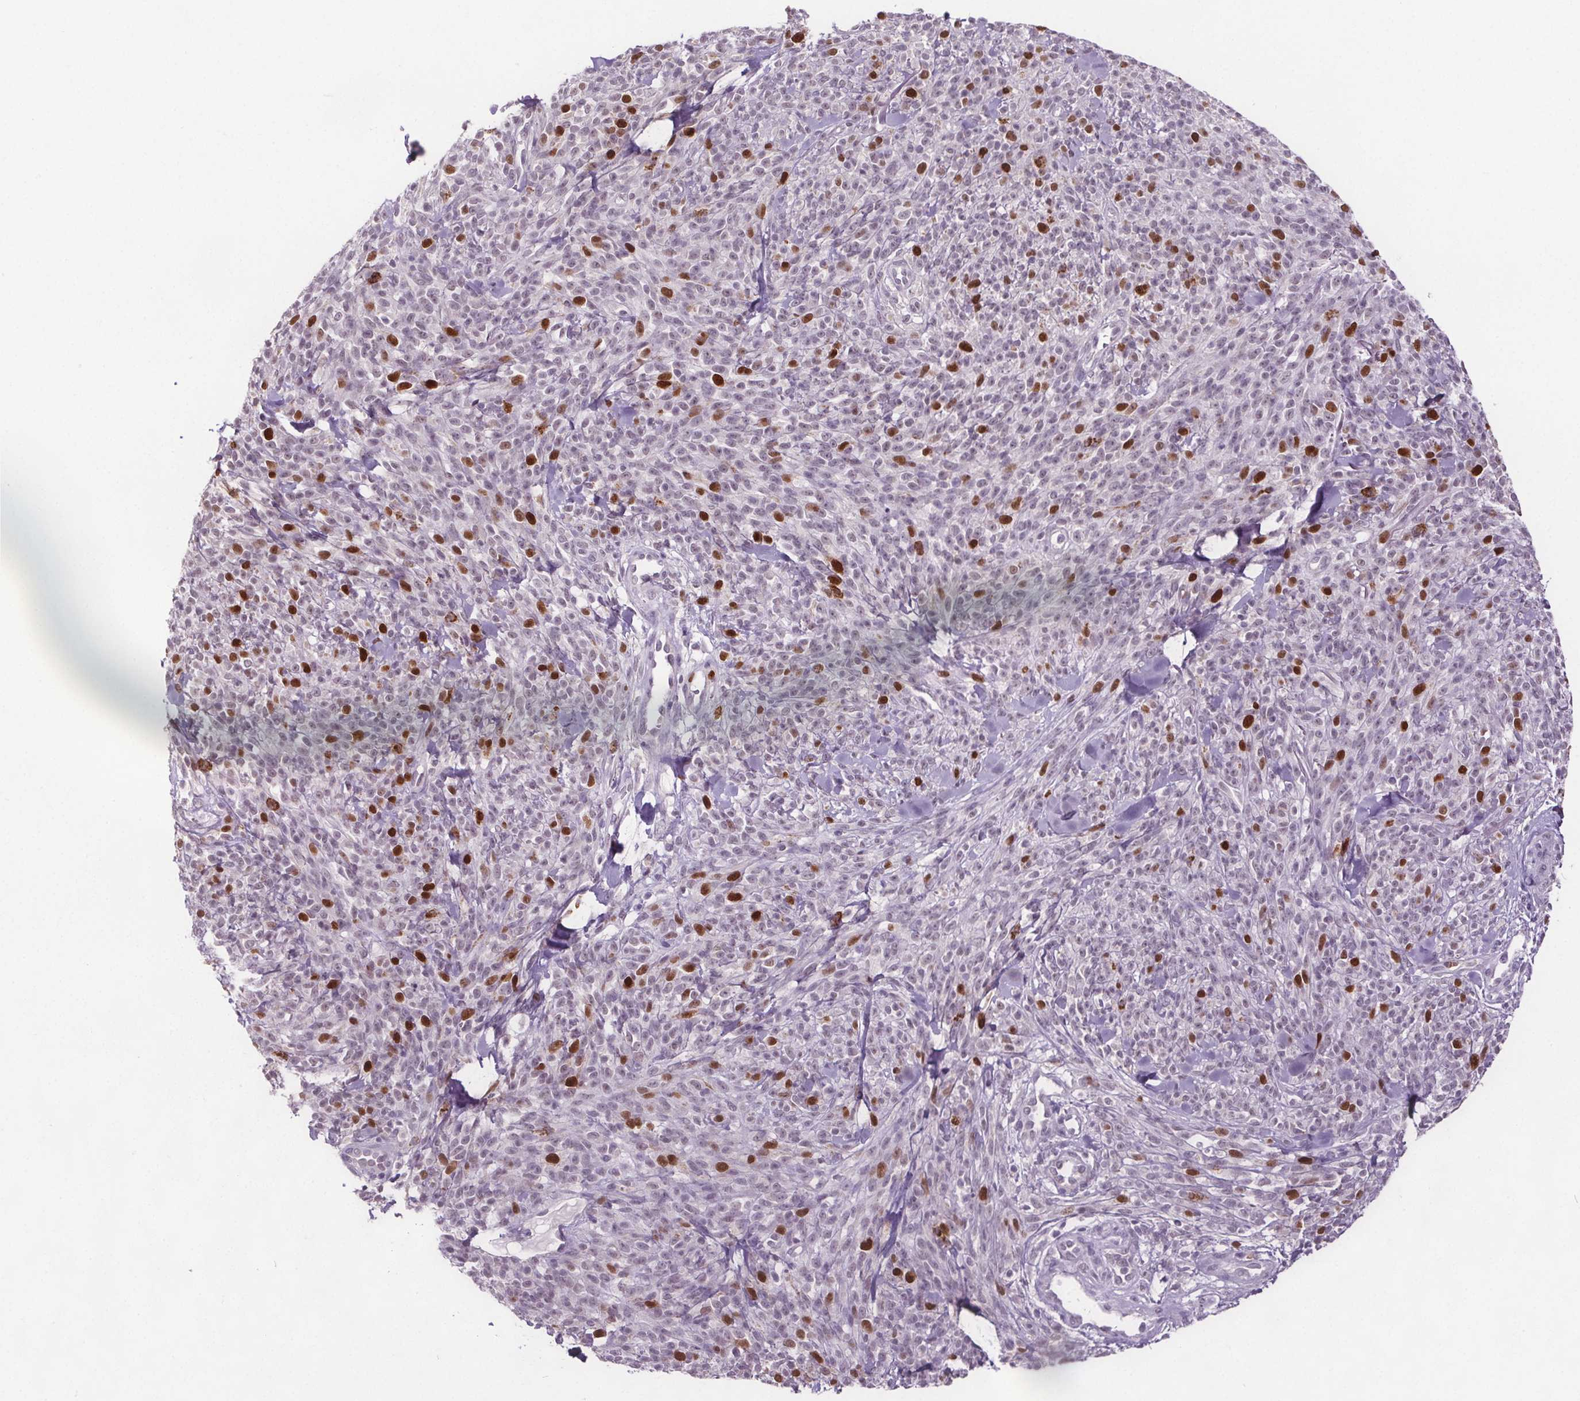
{"staining": {"intensity": "strong", "quantity": "<25%", "location": "nuclear"}, "tissue": "melanoma", "cell_type": "Tumor cells", "image_type": "cancer", "snomed": [{"axis": "morphology", "description": "Malignant melanoma, NOS"}, {"axis": "topography", "description": "Skin"}, {"axis": "topography", "description": "Skin of trunk"}], "caption": "The immunohistochemical stain labels strong nuclear positivity in tumor cells of malignant melanoma tissue.", "gene": "CENPF", "patient": {"sex": "male", "age": 74}}